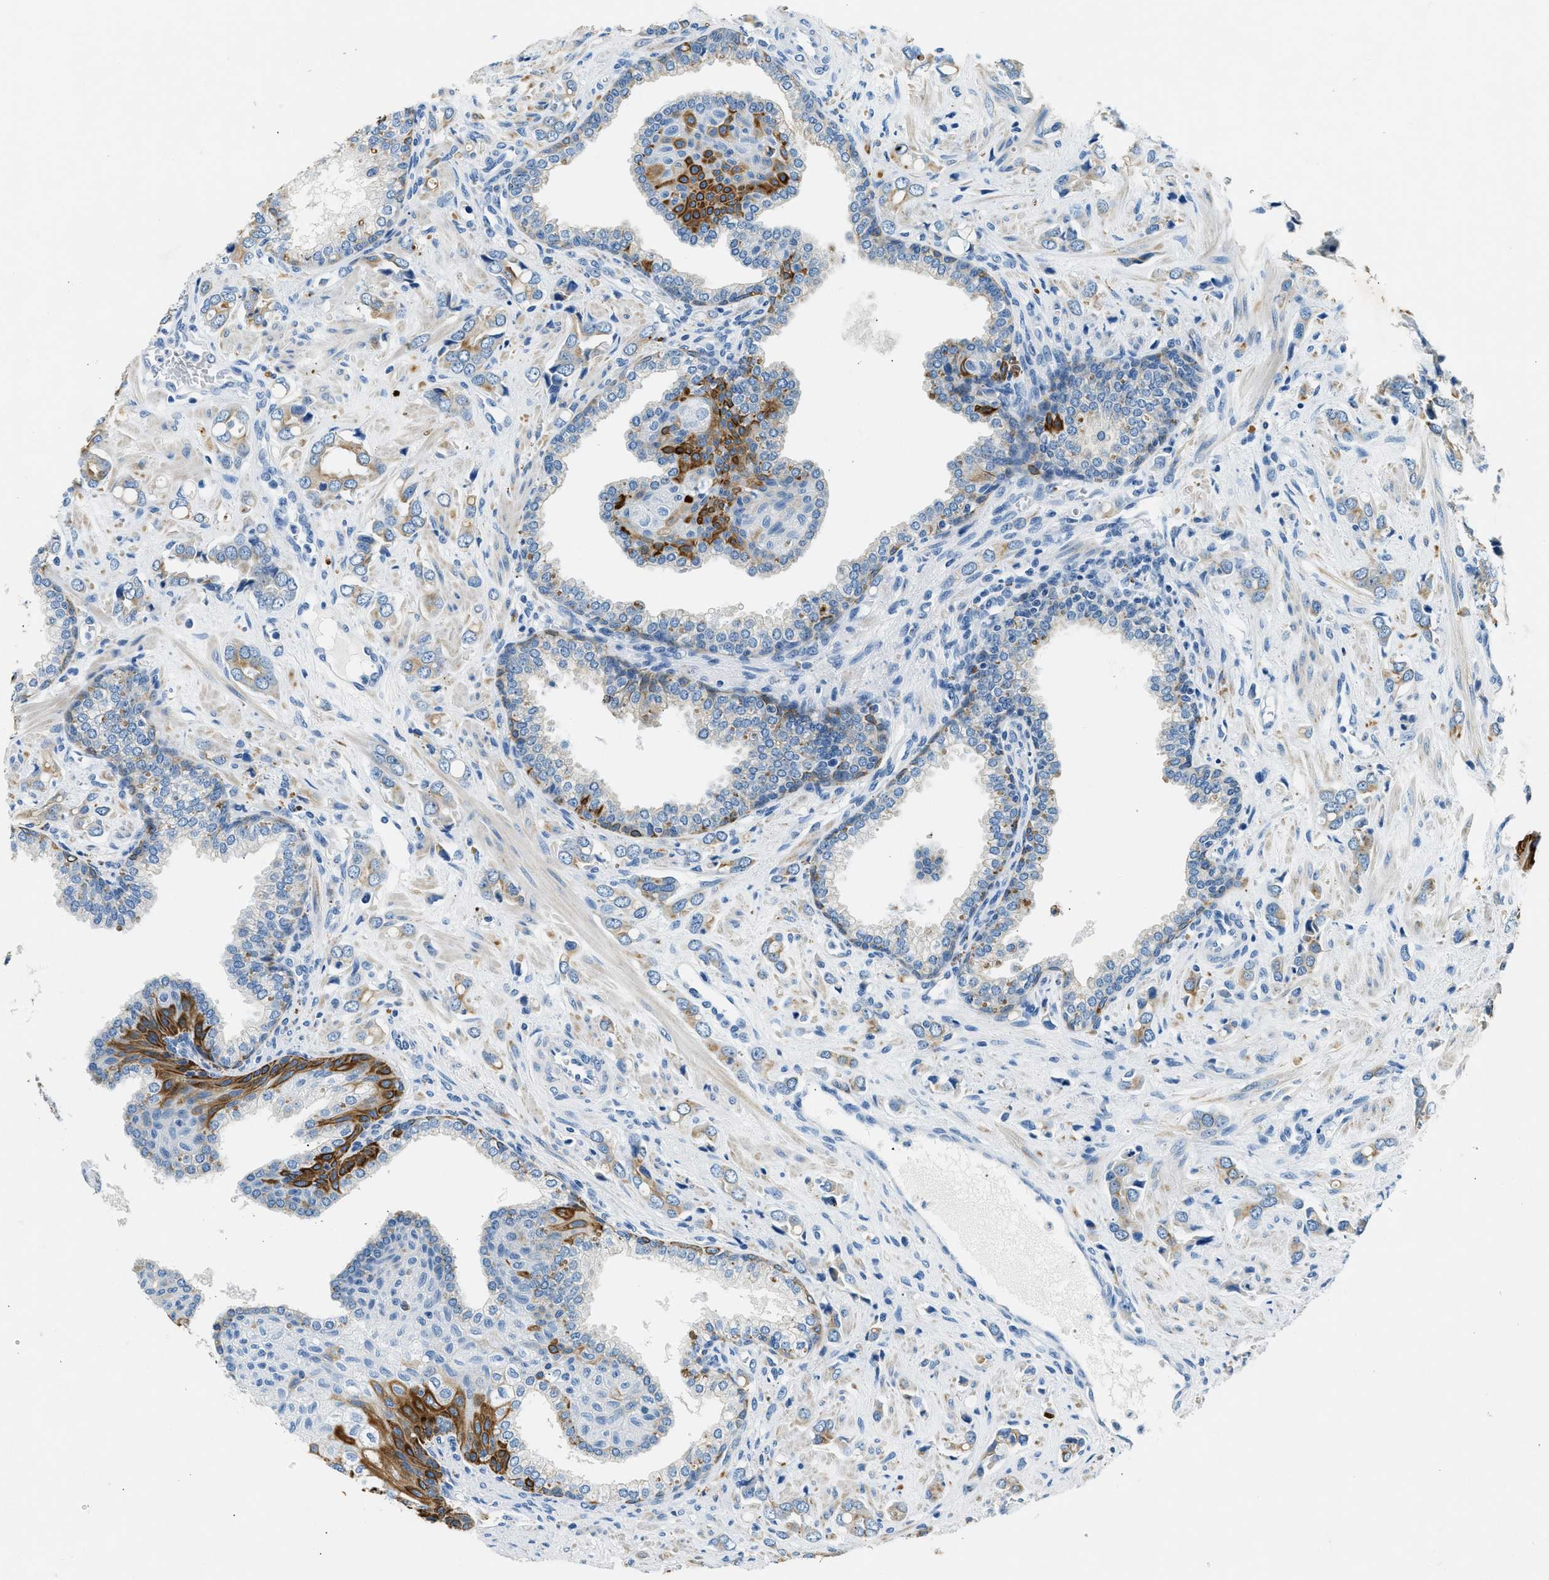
{"staining": {"intensity": "weak", "quantity": "25%-75%", "location": "cytoplasmic/membranous"}, "tissue": "prostate cancer", "cell_type": "Tumor cells", "image_type": "cancer", "snomed": [{"axis": "morphology", "description": "Adenocarcinoma, High grade"}, {"axis": "topography", "description": "Prostate"}], "caption": "IHC micrograph of neoplastic tissue: high-grade adenocarcinoma (prostate) stained using immunohistochemistry reveals low levels of weak protein expression localized specifically in the cytoplasmic/membranous of tumor cells, appearing as a cytoplasmic/membranous brown color.", "gene": "CFAP20", "patient": {"sex": "male", "age": 52}}